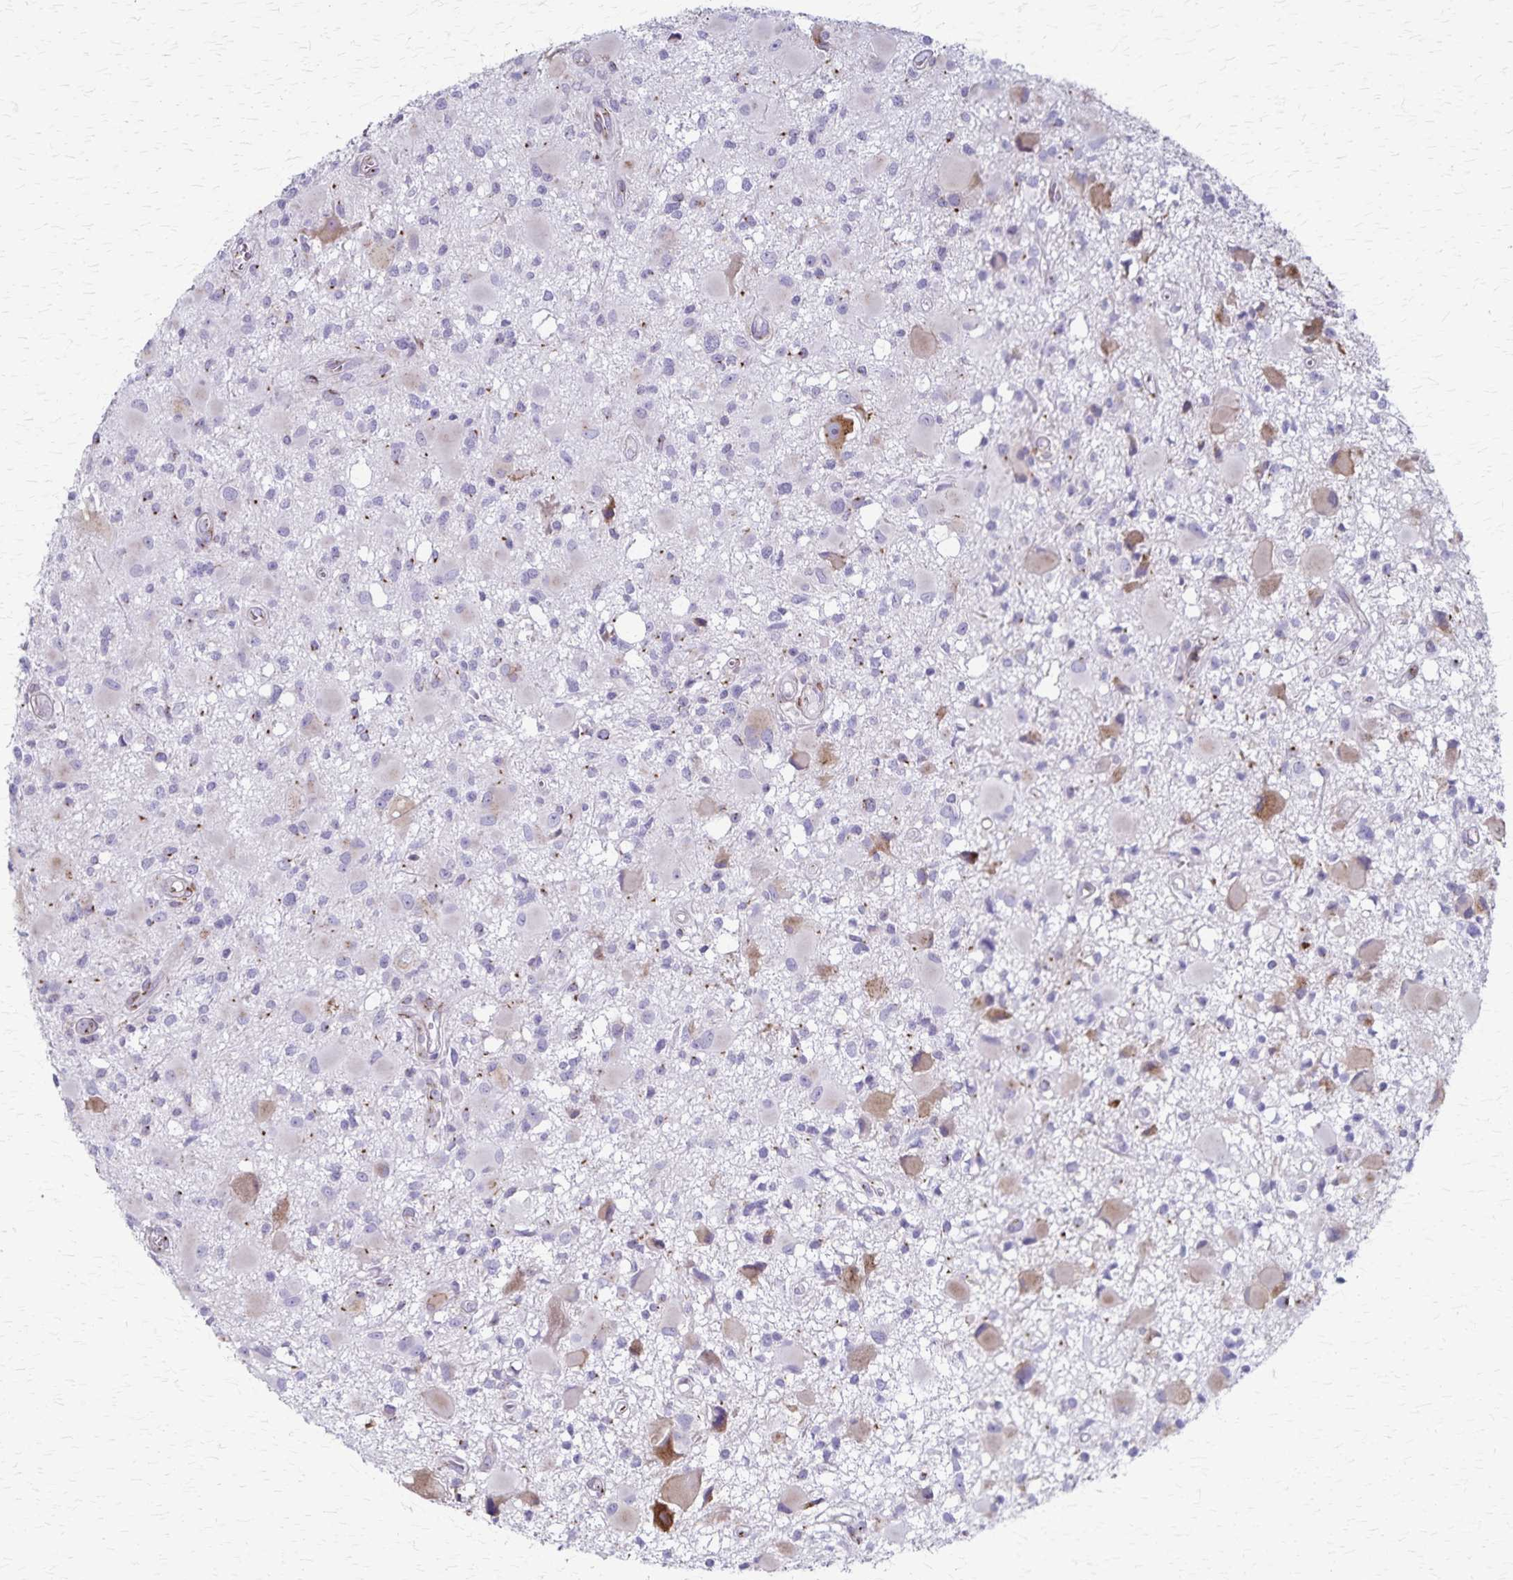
{"staining": {"intensity": "negative", "quantity": "none", "location": "none"}, "tissue": "glioma", "cell_type": "Tumor cells", "image_type": "cancer", "snomed": [{"axis": "morphology", "description": "Glioma, malignant, High grade"}, {"axis": "topography", "description": "Brain"}], "caption": "This is a micrograph of immunohistochemistry (IHC) staining of malignant glioma (high-grade), which shows no expression in tumor cells.", "gene": "MCFD2", "patient": {"sex": "male", "age": 54}}